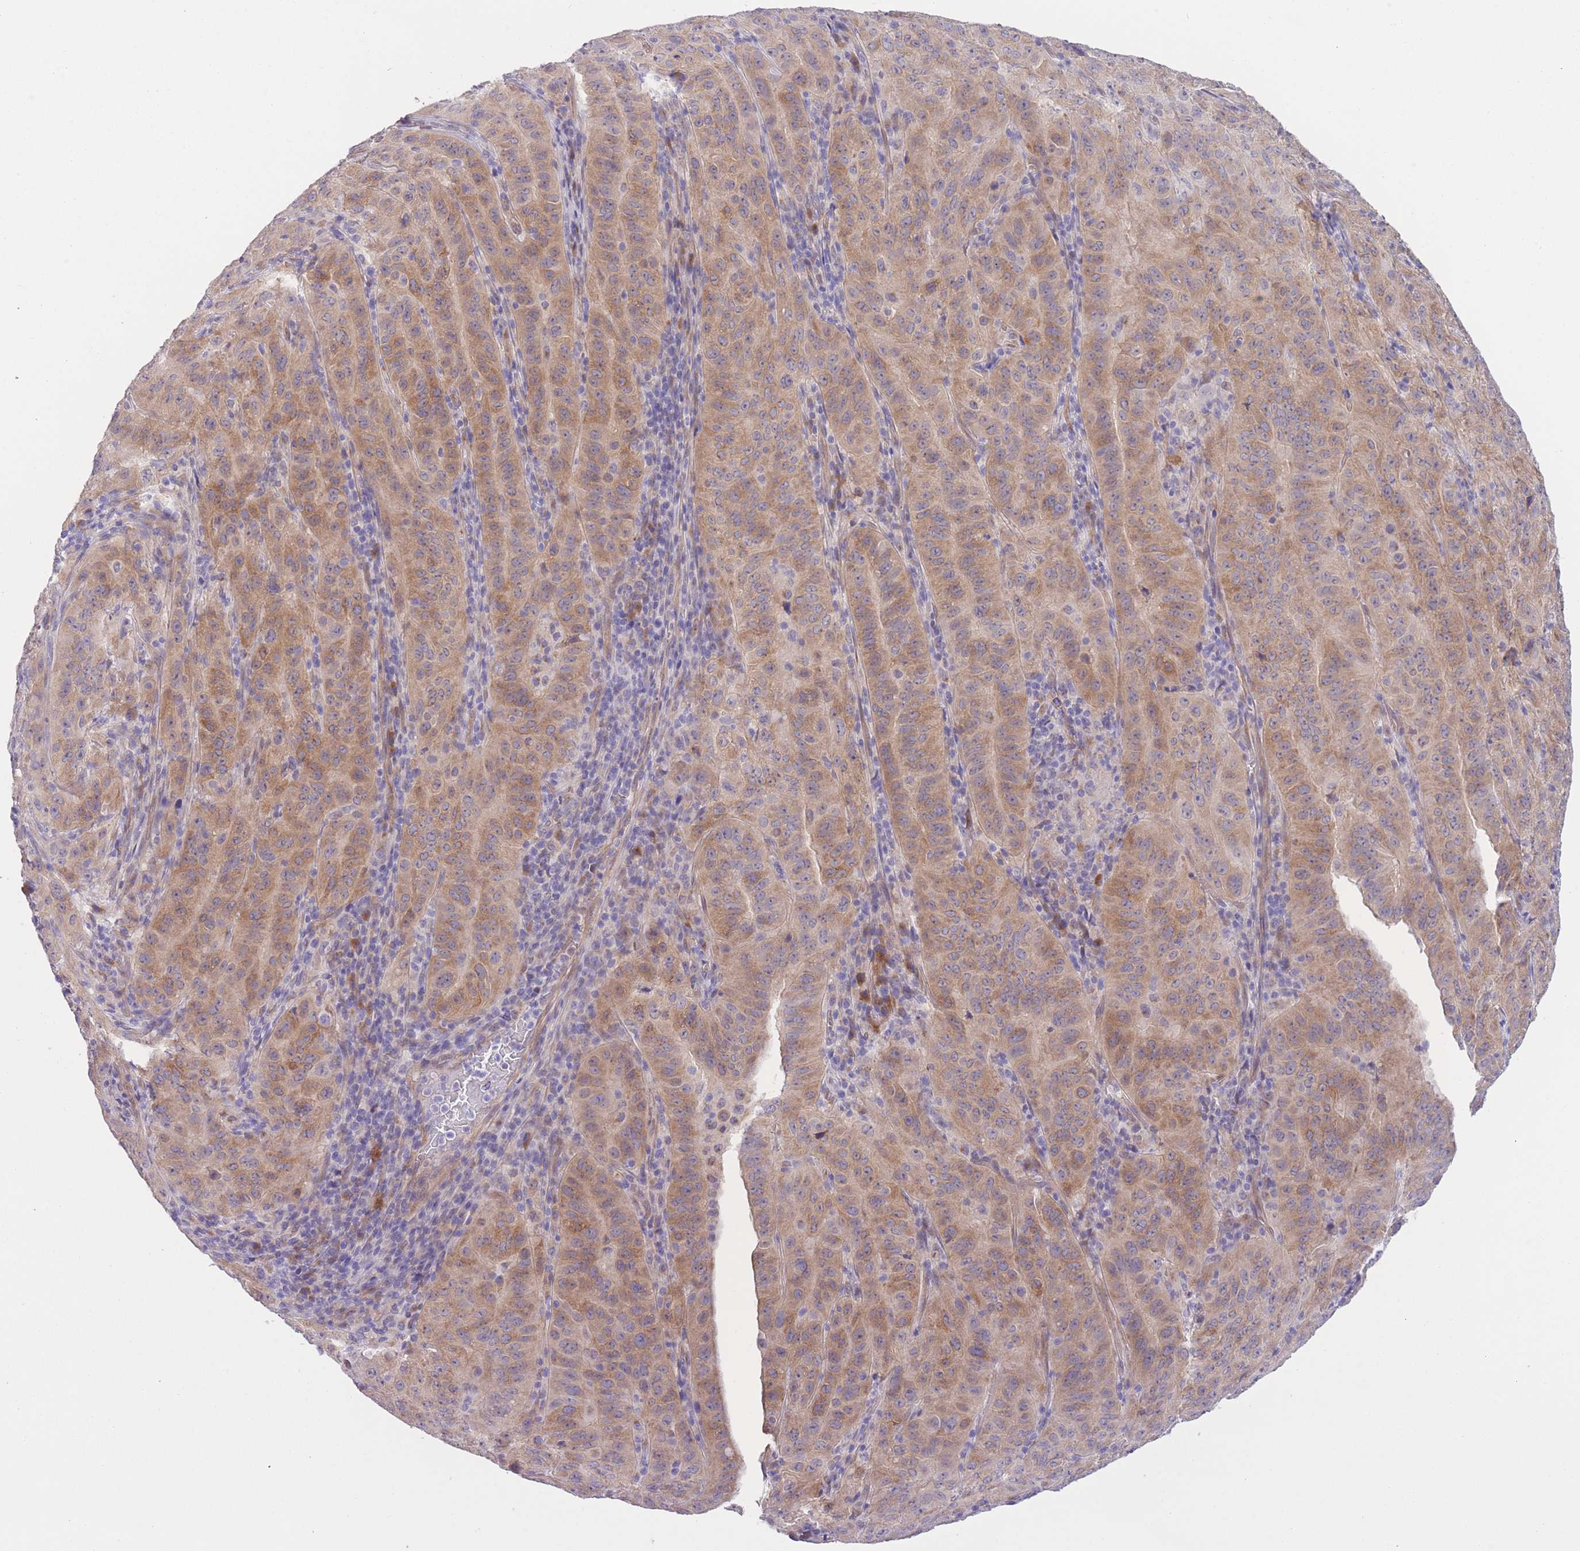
{"staining": {"intensity": "moderate", "quantity": ">75%", "location": "cytoplasmic/membranous"}, "tissue": "pancreatic cancer", "cell_type": "Tumor cells", "image_type": "cancer", "snomed": [{"axis": "morphology", "description": "Adenocarcinoma, NOS"}, {"axis": "topography", "description": "Pancreas"}], "caption": "The image demonstrates staining of pancreatic cancer, revealing moderate cytoplasmic/membranous protein positivity (brown color) within tumor cells.", "gene": "WWOX", "patient": {"sex": "male", "age": 63}}